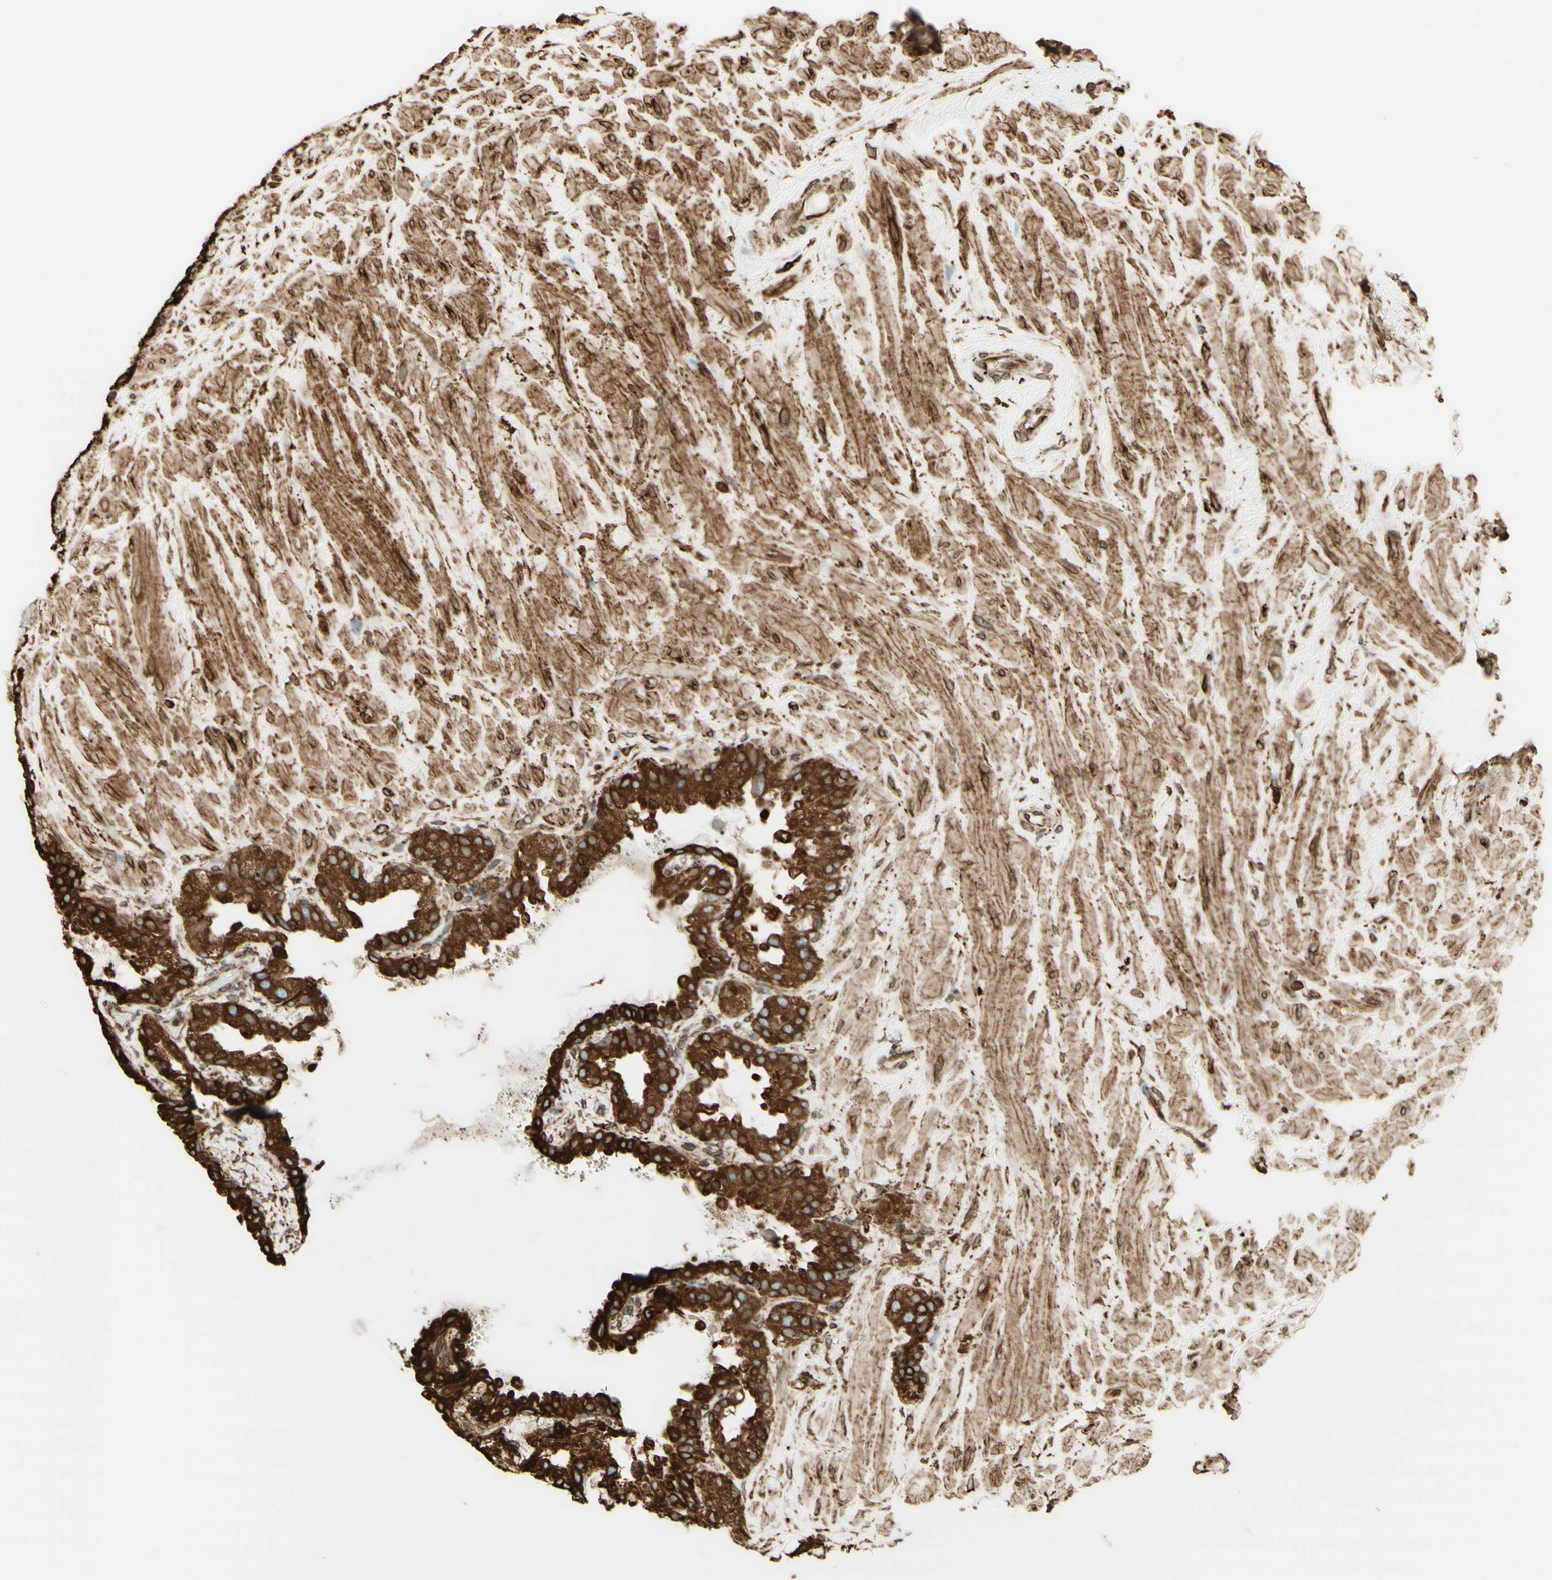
{"staining": {"intensity": "strong", "quantity": ">75%", "location": "cytoplasmic/membranous"}, "tissue": "seminal vesicle", "cell_type": "Glandular cells", "image_type": "normal", "snomed": [{"axis": "morphology", "description": "Normal tissue, NOS"}, {"axis": "topography", "description": "Seminal veicle"}], "caption": "A high-resolution photomicrograph shows IHC staining of normal seminal vesicle, which displays strong cytoplasmic/membranous expression in about >75% of glandular cells.", "gene": "CANX", "patient": {"sex": "male", "age": 68}}